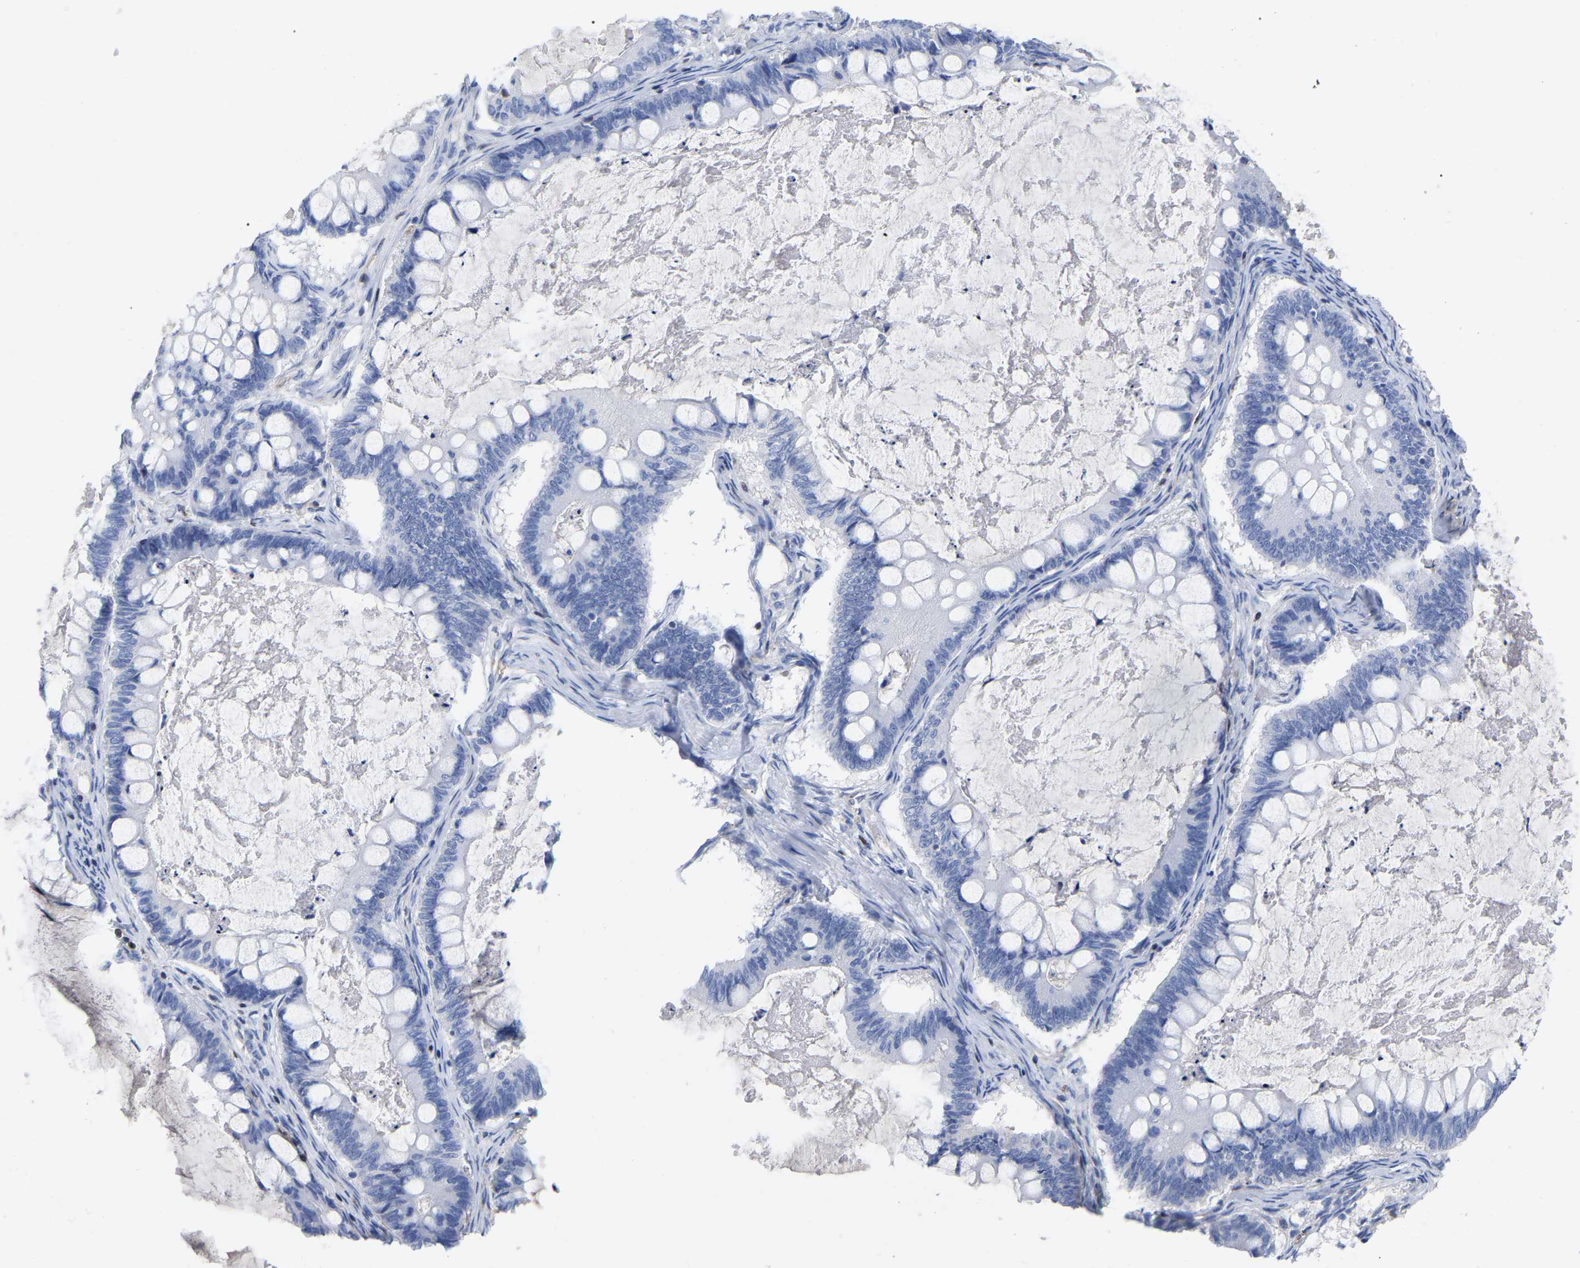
{"staining": {"intensity": "negative", "quantity": "none", "location": "none"}, "tissue": "ovarian cancer", "cell_type": "Tumor cells", "image_type": "cancer", "snomed": [{"axis": "morphology", "description": "Cystadenocarcinoma, mucinous, NOS"}, {"axis": "topography", "description": "Ovary"}], "caption": "Image shows no significant protein positivity in tumor cells of mucinous cystadenocarcinoma (ovarian).", "gene": "GIMAP4", "patient": {"sex": "female", "age": 61}}